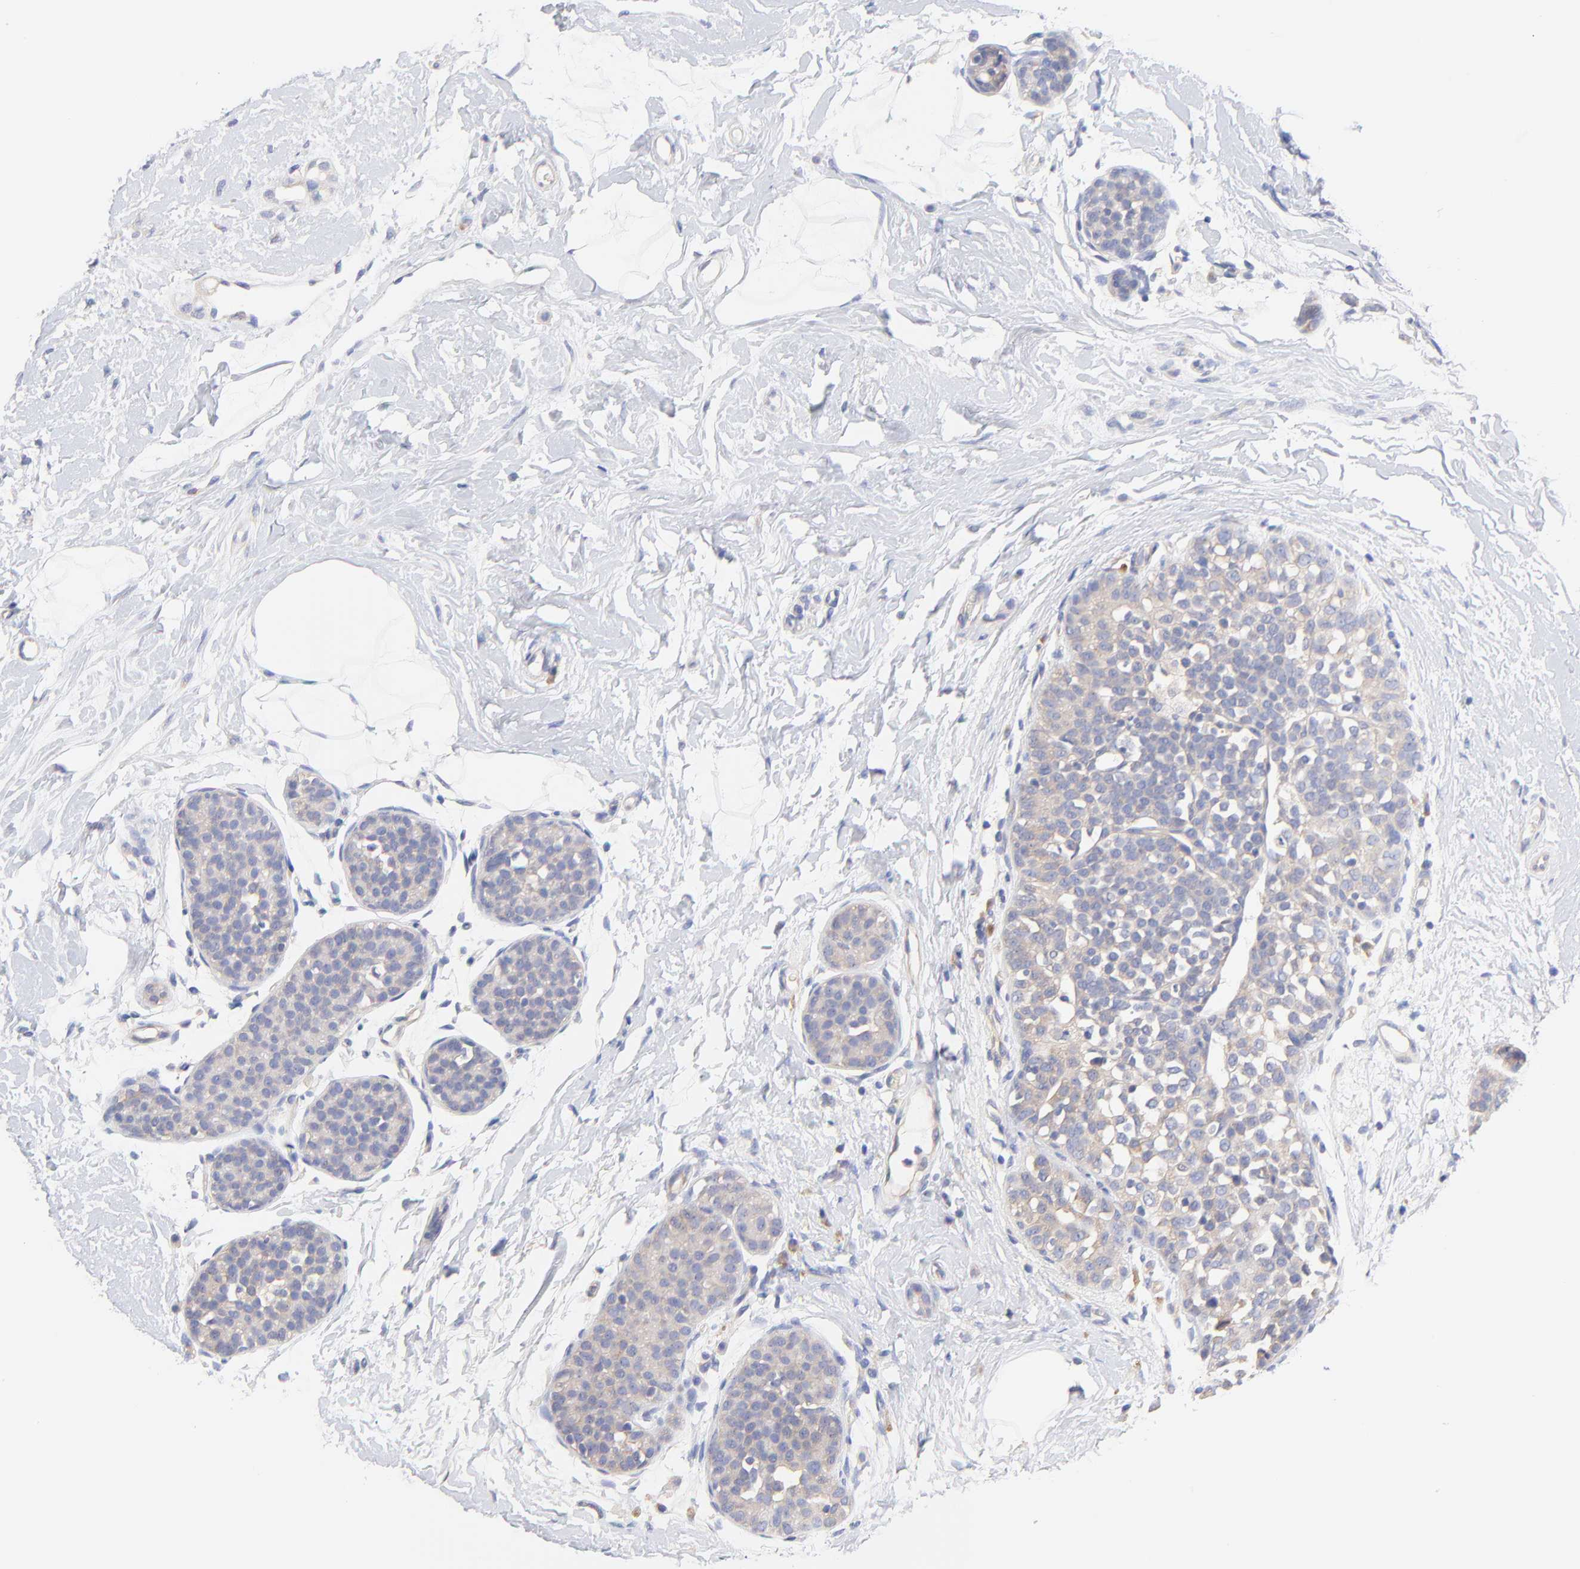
{"staining": {"intensity": "weak", "quantity": ">75%", "location": "cytoplasmic/membranous"}, "tissue": "breast cancer", "cell_type": "Tumor cells", "image_type": "cancer", "snomed": [{"axis": "morphology", "description": "Lobular carcinoma, in situ"}, {"axis": "morphology", "description": "Lobular carcinoma"}, {"axis": "topography", "description": "Breast"}], "caption": "This micrograph exhibits immunohistochemistry staining of breast lobular carcinoma in situ, with low weak cytoplasmic/membranous positivity in about >75% of tumor cells.", "gene": "TNFRSF13C", "patient": {"sex": "female", "age": 41}}